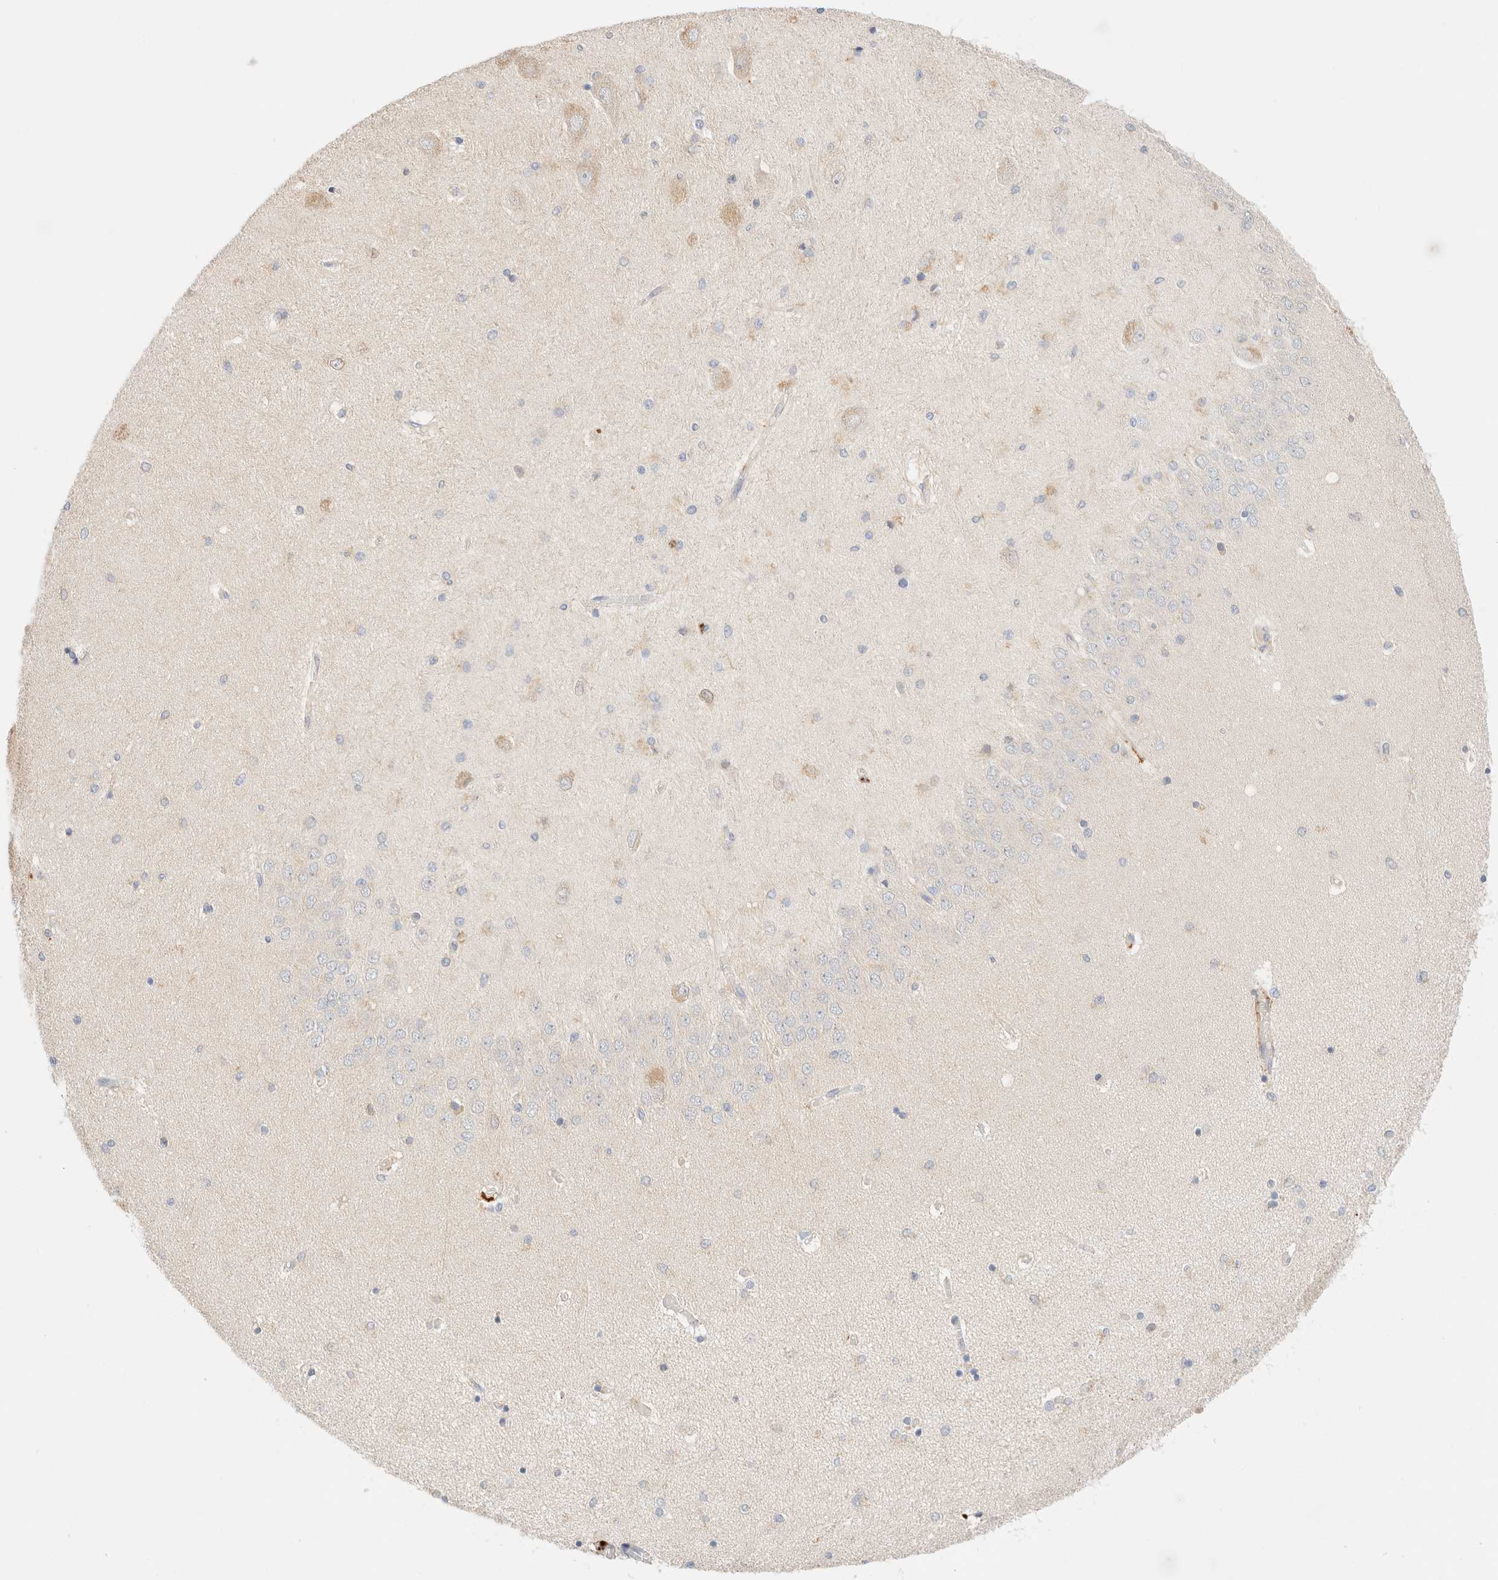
{"staining": {"intensity": "weak", "quantity": "<25%", "location": "cytoplasmic/membranous"}, "tissue": "hippocampus", "cell_type": "Glial cells", "image_type": "normal", "snomed": [{"axis": "morphology", "description": "Normal tissue, NOS"}, {"axis": "topography", "description": "Hippocampus"}], "caption": "Immunohistochemistry (IHC) of unremarkable human hippocampus displays no staining in glial cells.", "gene": "SARM1", "patient": {"sex": "female", "age": 54}}